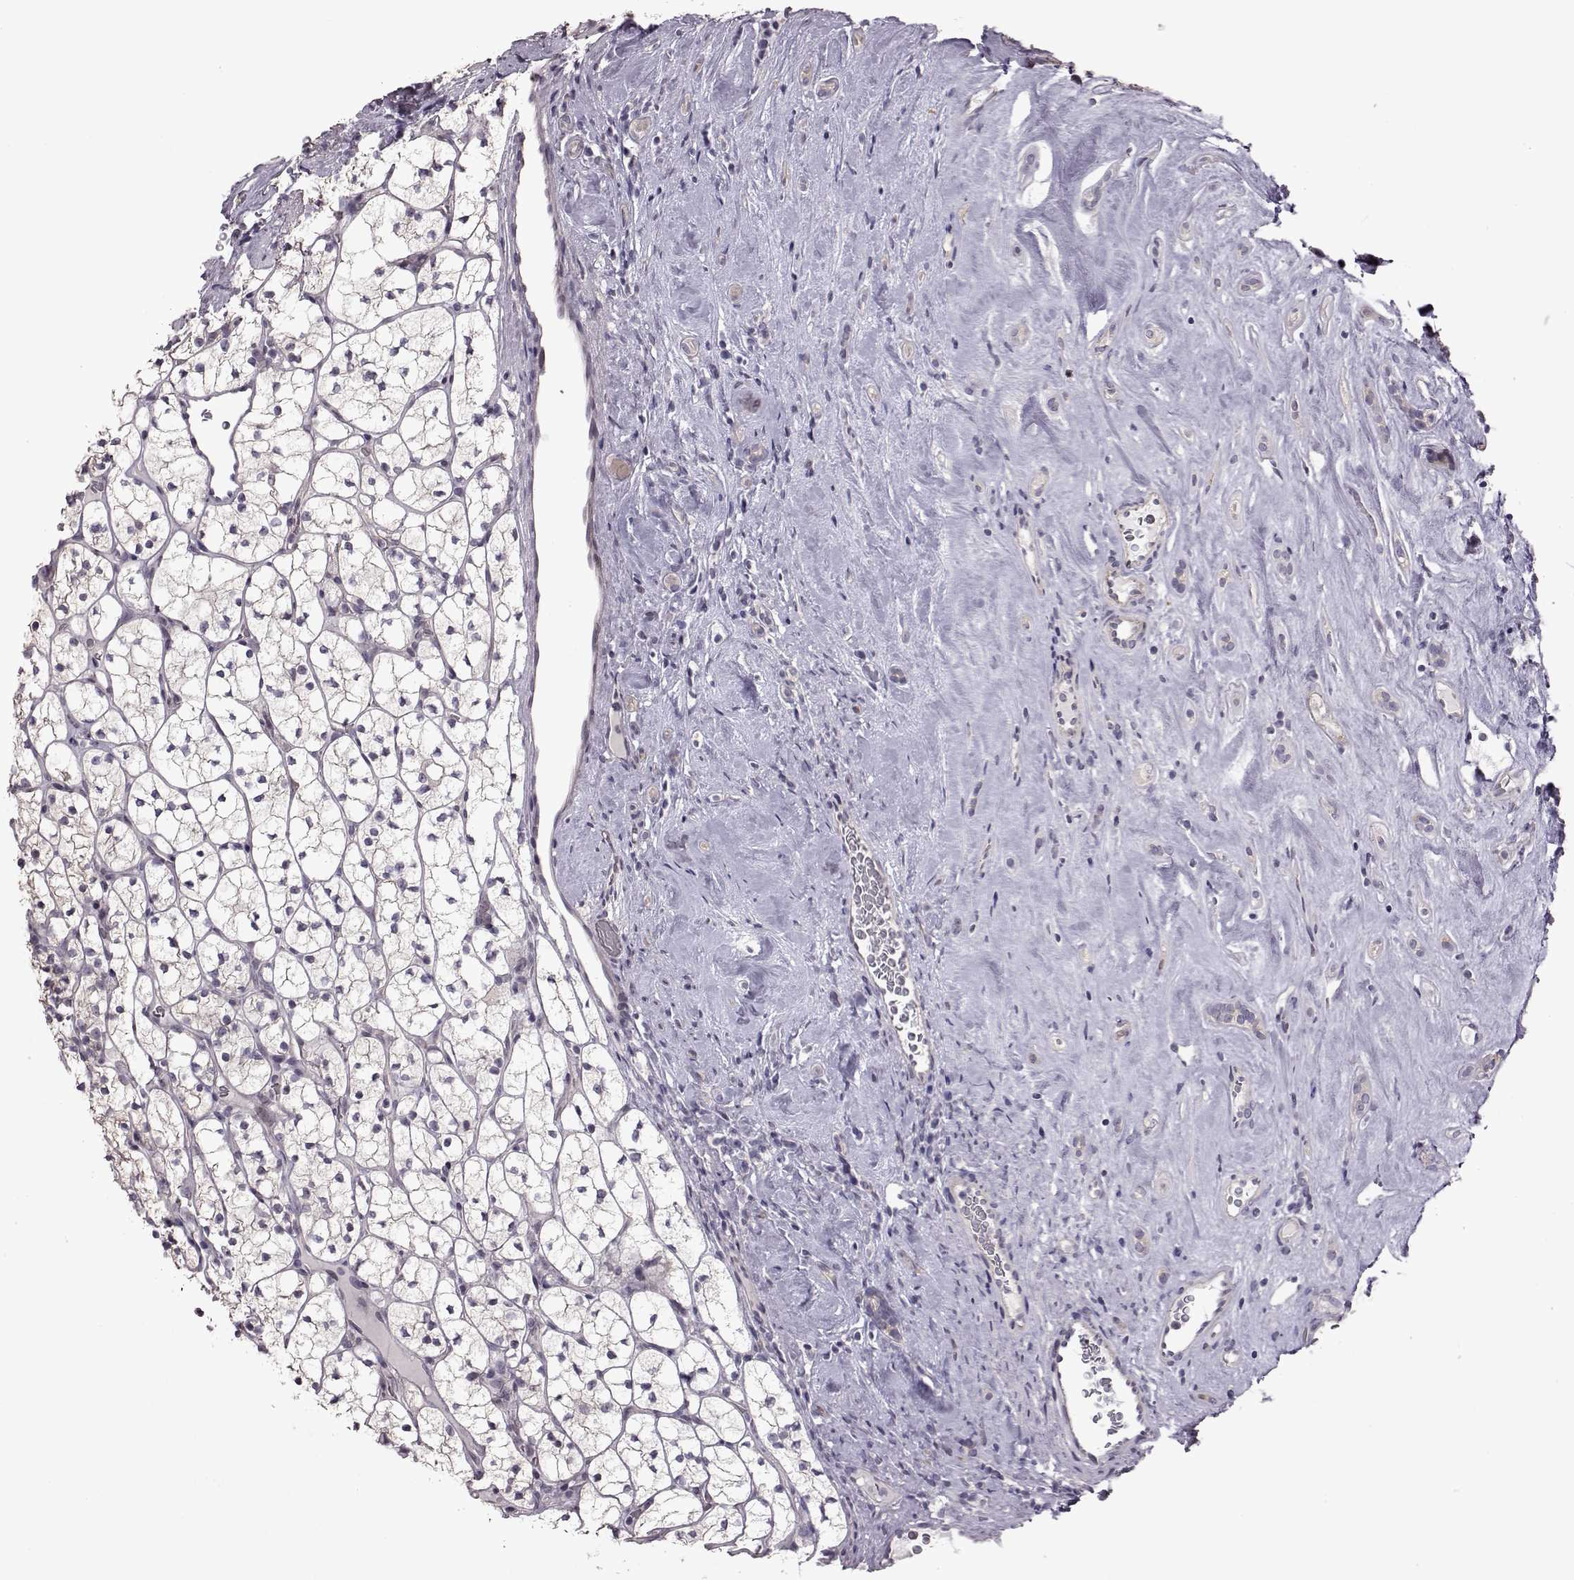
{"staining": {"intensity": "negative", "quantity": "none", "location": "none"}, "tissue": "renal cancer", "cell_type": "Tumor cells", "image_type": "cancer", "snomed": [{"axis": "morphology", "description": "Adenocarcinoma, NOS"}, {"axis": "topography", "description": "Kidney"}], "caption": "A histopathology image of renal cancer stained for a protein exhibits no brown staining in tumor cells.", "gene": "GAL", "patient": {"sex": "female", "age": 89}}